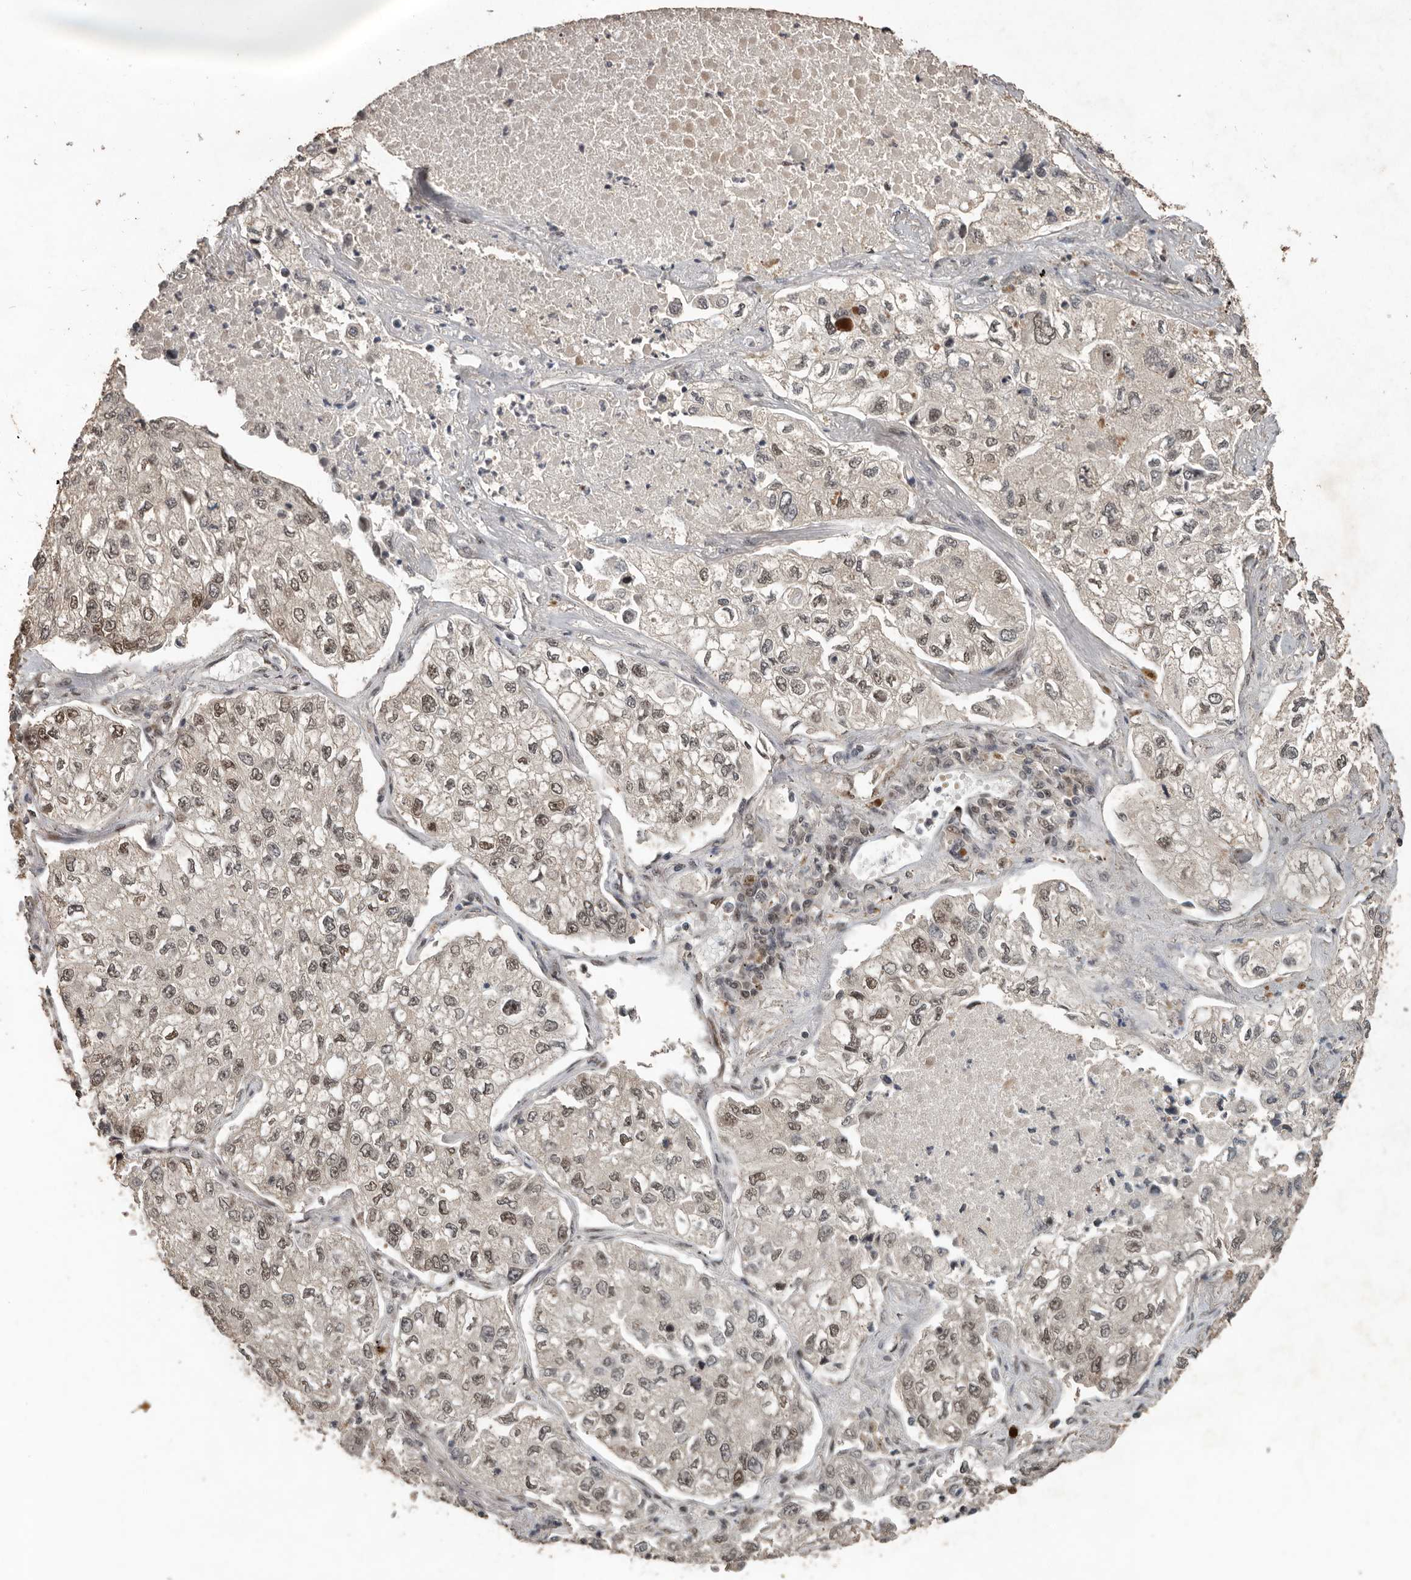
{"staining": {"intensity": "moderate", "quantity": "25%-75%", "location": "nuclear"}, "tissue": "lung cancer", "cell_type": "Tumor cells", "image_type": "cancer", "snomed": [{"axis": "morphology", "description": "Adenocarcinoma, NOS"}, {"axis": "topography", "description": "Lung"}], "caption": "This micrograph exhibits immunohistochemistry (IHC) staining of lung cancer (adenocarcinoma), with medium moderate nuclear expression in approximately 25%-75% of tumor cells.", "gene": "CDC27", "patient": {"sex": "male", "age": 63}}